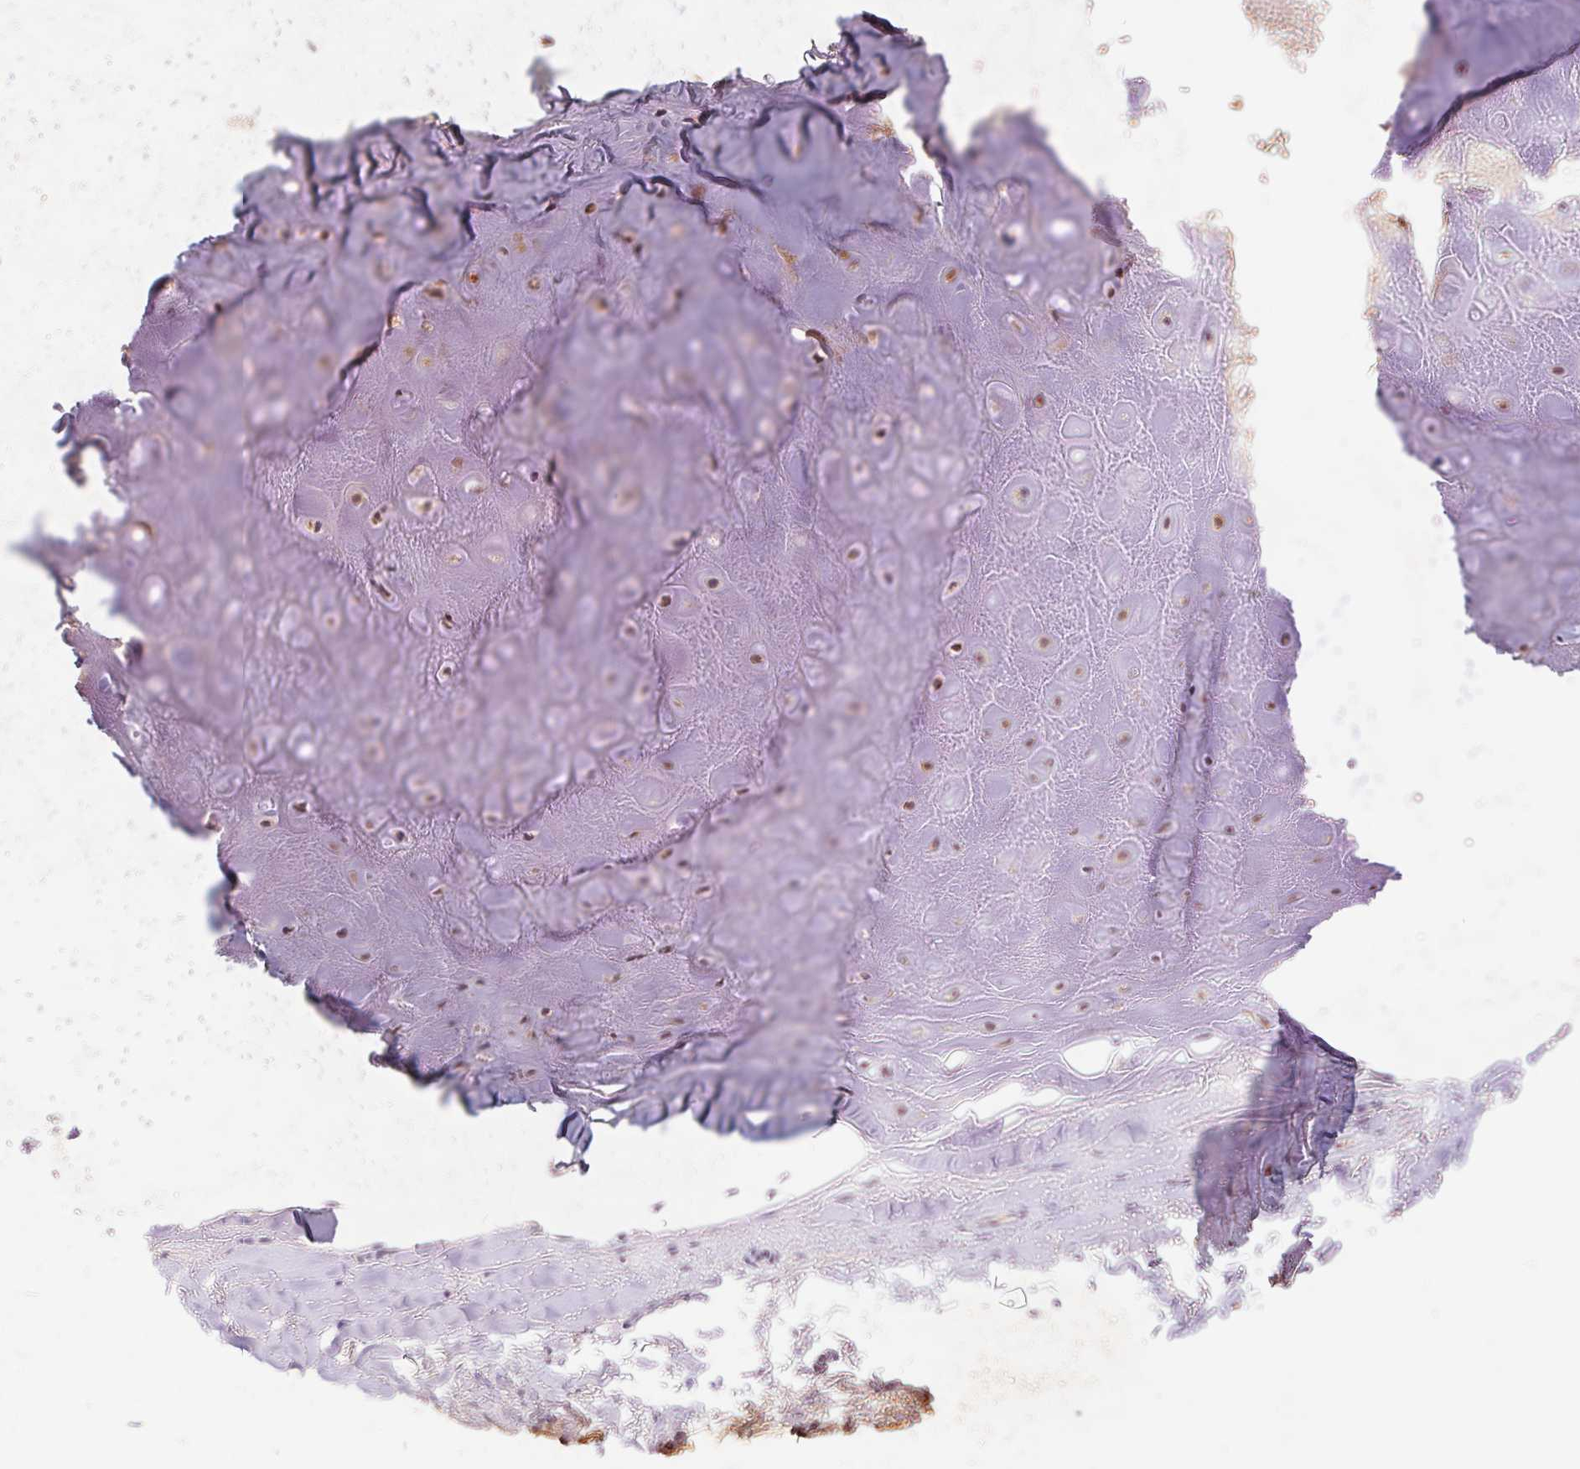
{"staining": {"intensity": "negative", "quantity": "none", "location": "none"}, "tissue": "adipose tissue", "cell_type": "Adipocytes", "image_type": "normal", "snomed": [{"axis": "morphology", "description": "Normal tissue, NOS"}, {"axis": "topography", "description": "Cartilage tissue"}], "caption": "The histopathology image exhibits no significant expression in adipocytes of adipose tissue.", "gene": "GRM2", "patient": {"sex": "male", "age": 65}}